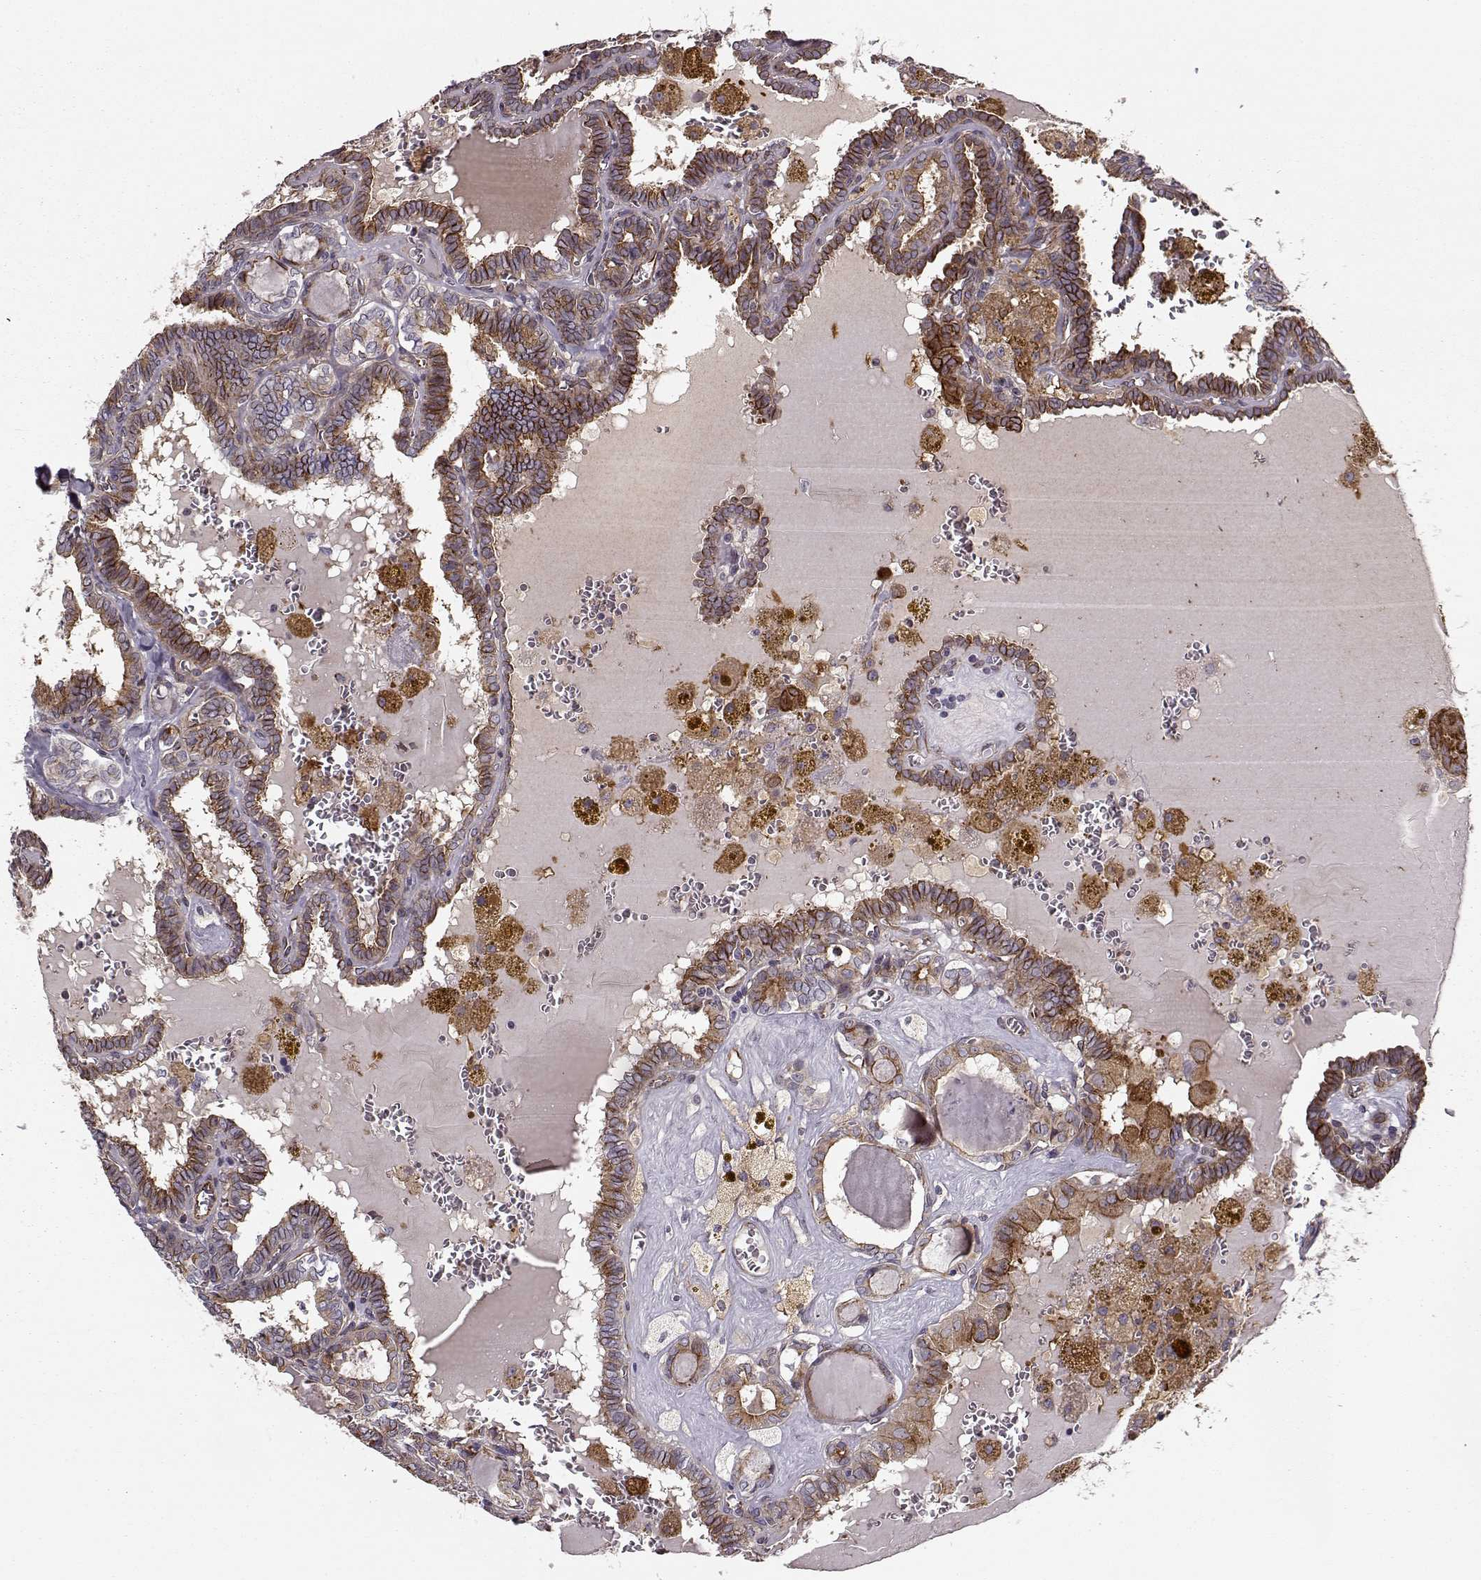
{"staining": {"intensity": "moderate", "quantity": ">75%", "location": "cytoplasmic/membranous"}, "tissue": "thyroid cancer", "cell_type": "Tumor cells", "image_type": "cancer", "snomed": [{"axis": "morphology", "description": "Papillary adenocarcinoma, NOS"}, {"axis": "topography", "description": "Thyroid gland"}], "caption": "This photomicrograph demonstrates immunohistochemistry staining of human thyroid papillary adenocarcinoma, with medium moderate cytoplasmic/membranous staining in about >75% of tumor cells.", "gene": "MTR", "patient": {"sex": "female", "age": 39}}